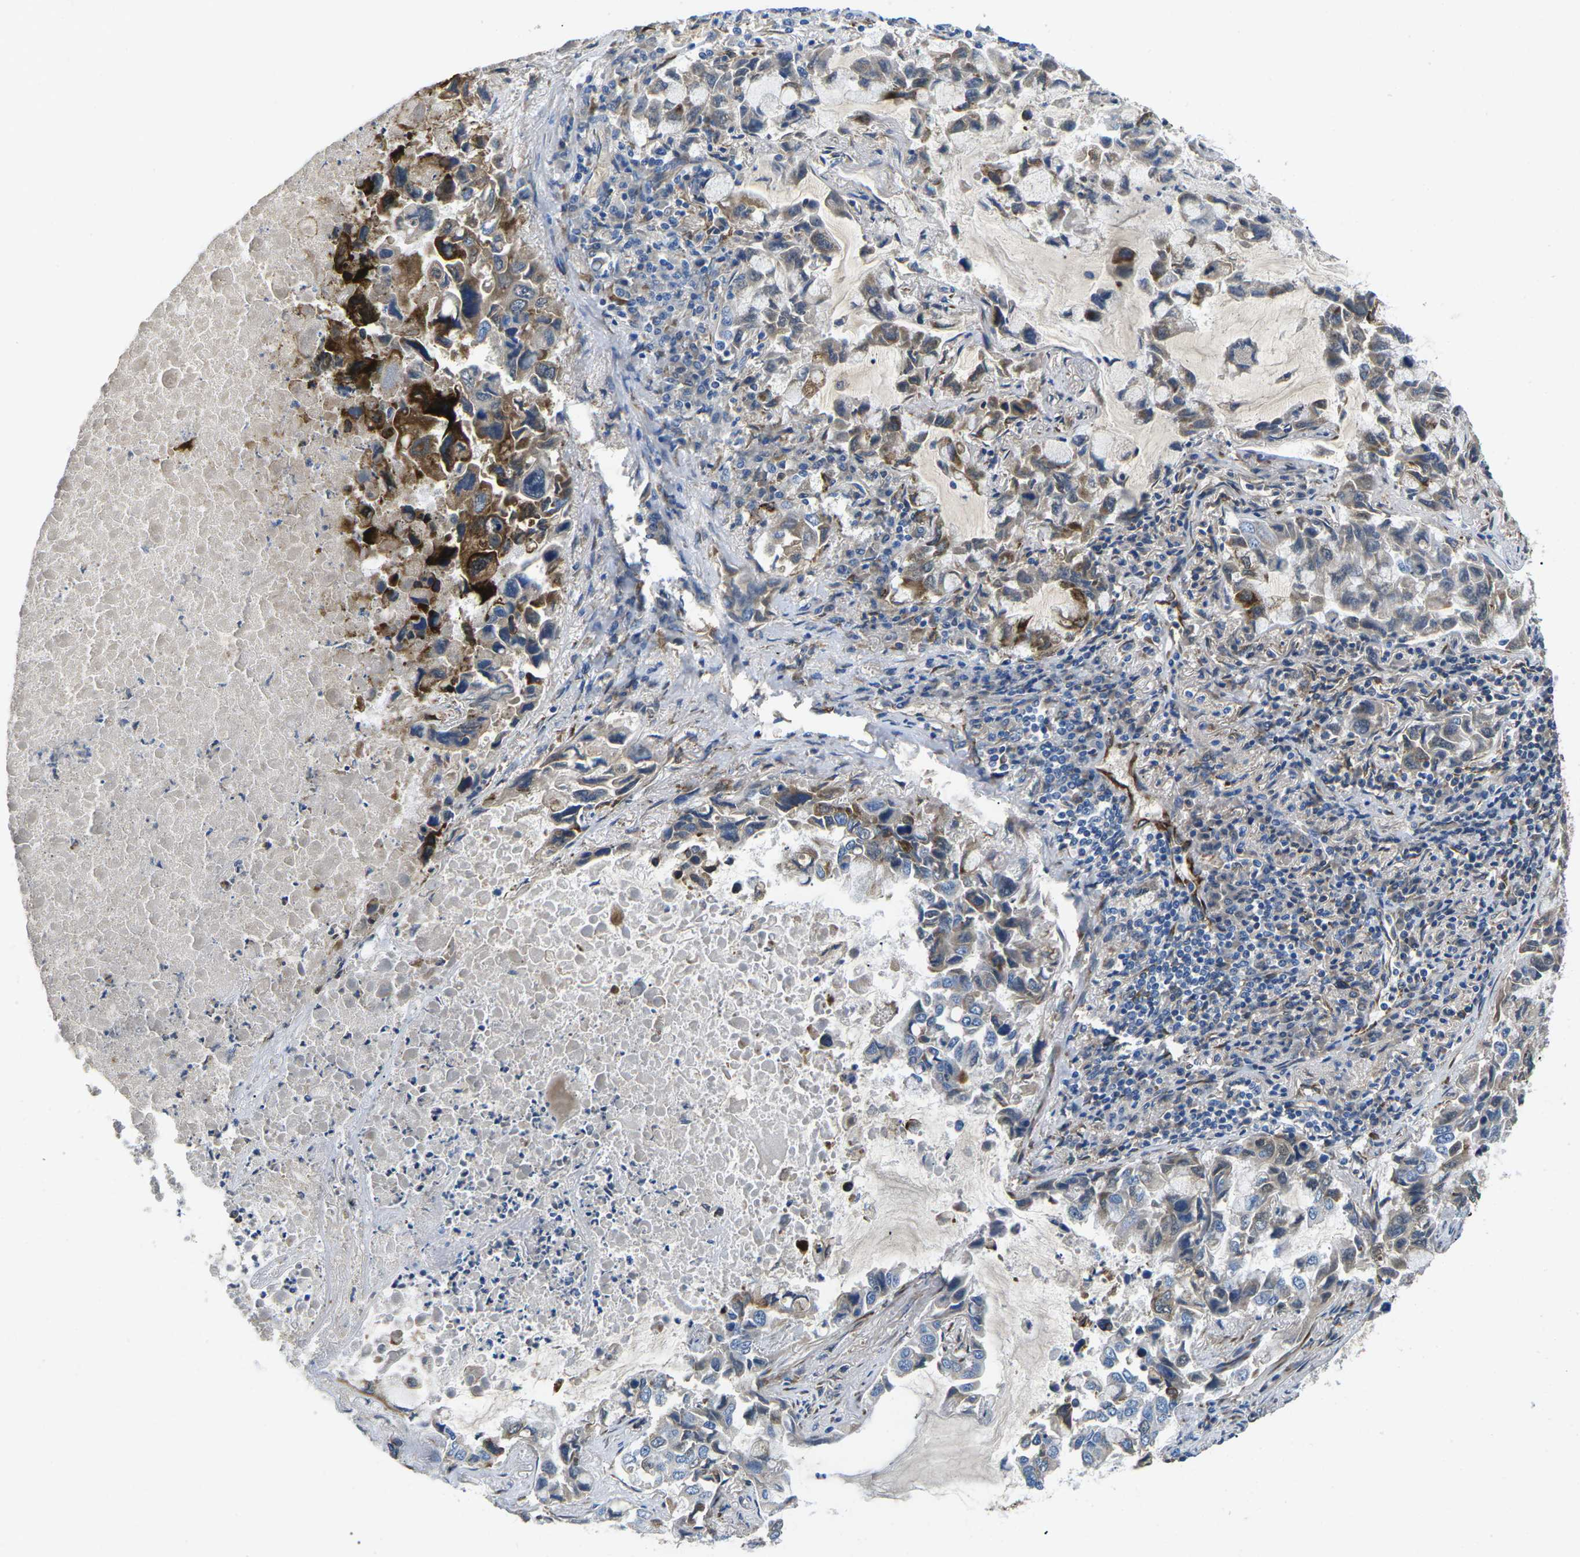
{"staining": {"intensity": "moderate", "quantity": "25%-75%", "location": "cytoplasmic/membranous"}, "tissue": "lung cancer", "cell_type": "Tumor cells", "image_type": "cancer", "snomed": [{"axis": "morphology", "description": "Adenocarcinoma, NOS"}, {"axis": "topography", "description": "Lung"}], "caption": "High-power microscopy captured an immunohistochemistry (IHC) micrograph of lung cancer (adenocarcinoma), revealing moderate cytoplasmic/membranous expression in approximately 25%-75% of tumor cells.", "gene": "PDZD8", "patient": {"sex": "male", "age": 64}}